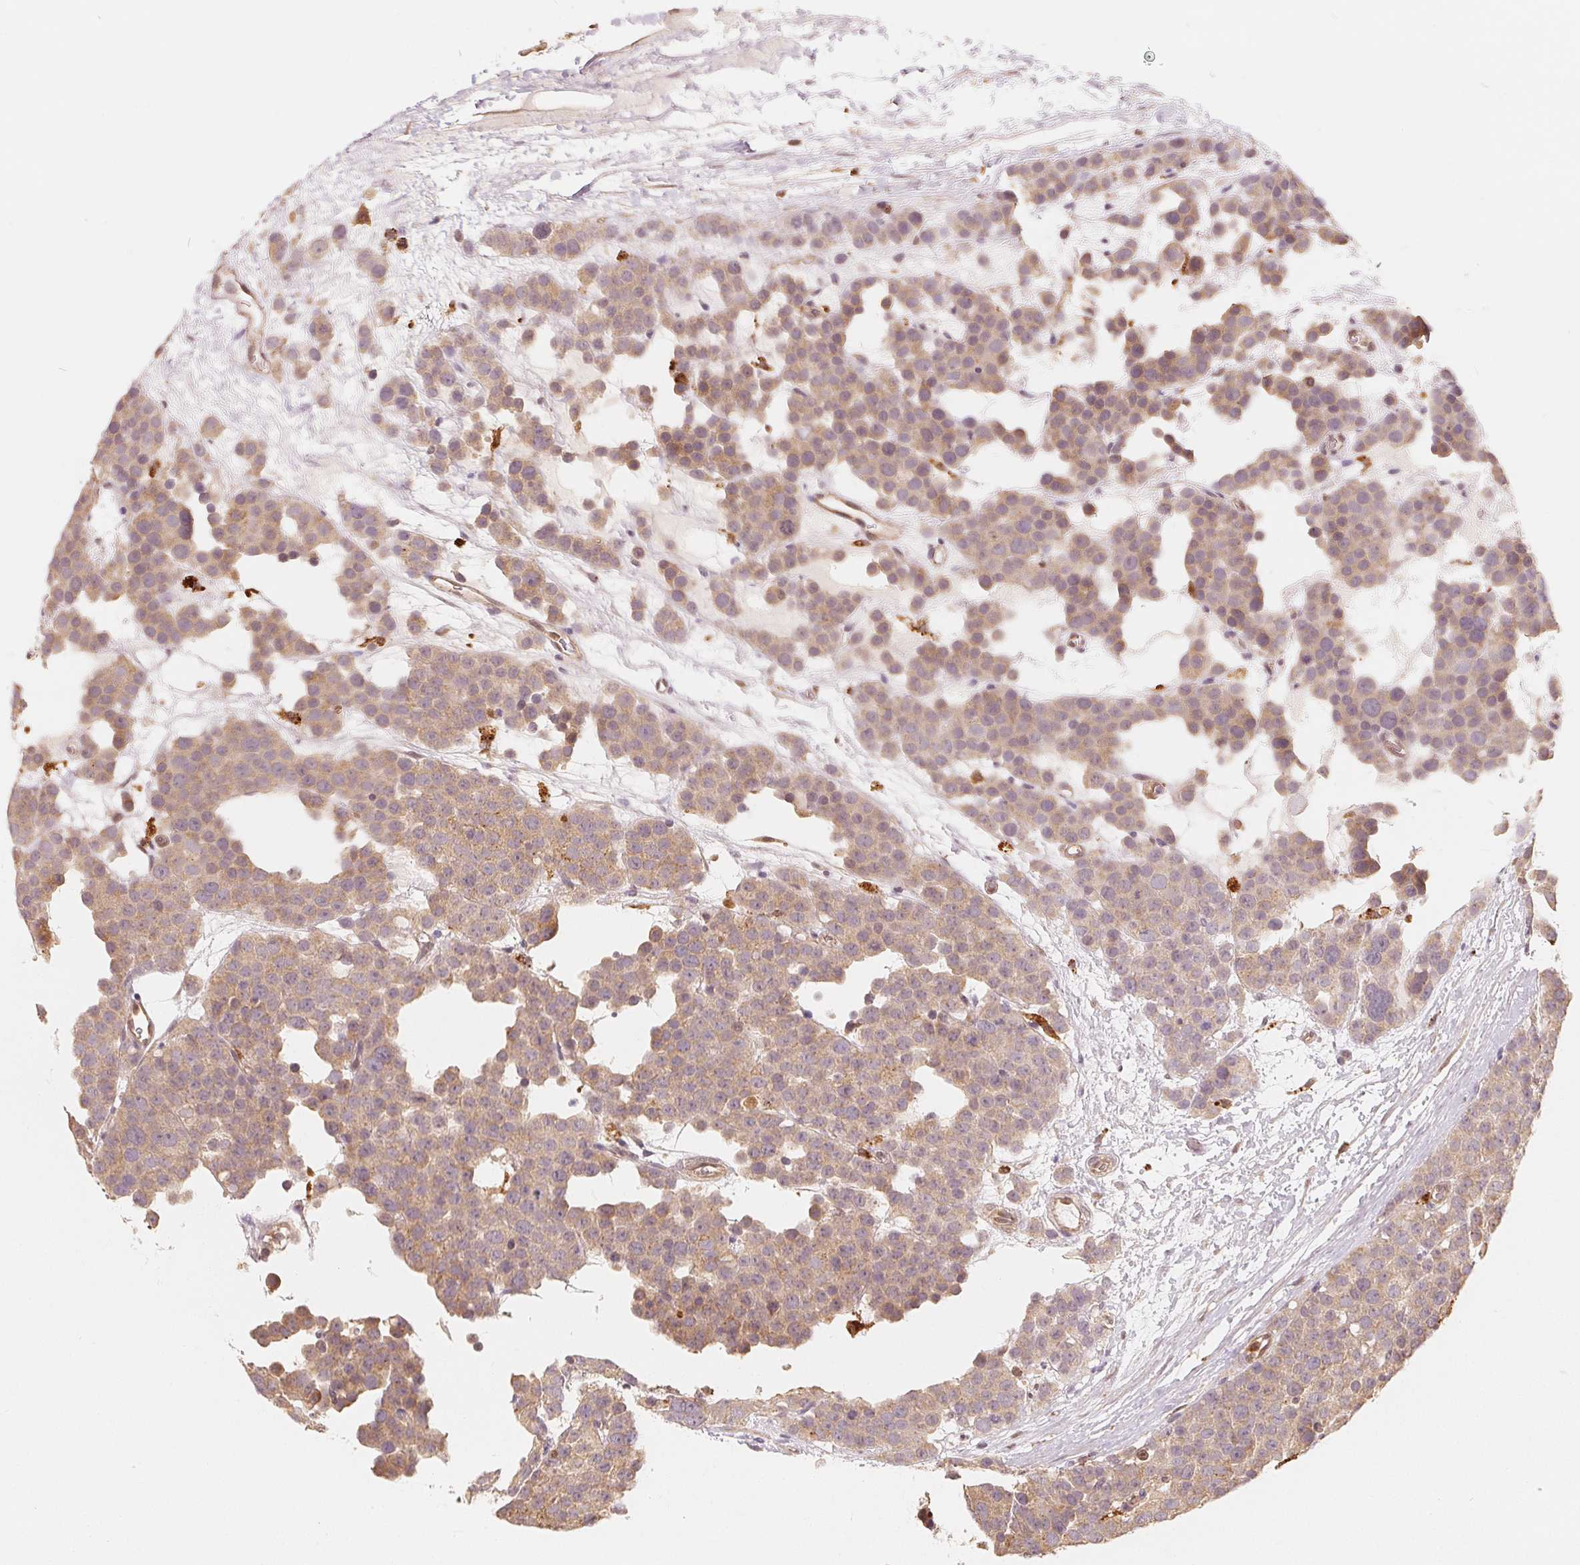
{"staining": {"intensity": "weak", "quantity": ">75%", "location": "cytoplasmic/membranous"}, "tissue": "testis cancer", "cell_type": "Tumor cells", "image_type": "cancer", "snomed": [{"axis": "morphology", "description": "Seminoma, NOS"}, {"axis": "topography", "description": "Testis"}], "caption": "The histopathology image exhibits immunohistochemical staining of testis cancer. There is weak cytoplasmic/membranous positivity is present in about >75% of tumor cells.", "gene": "GUSB", "patient": {"sex": "male", "age": 71}}